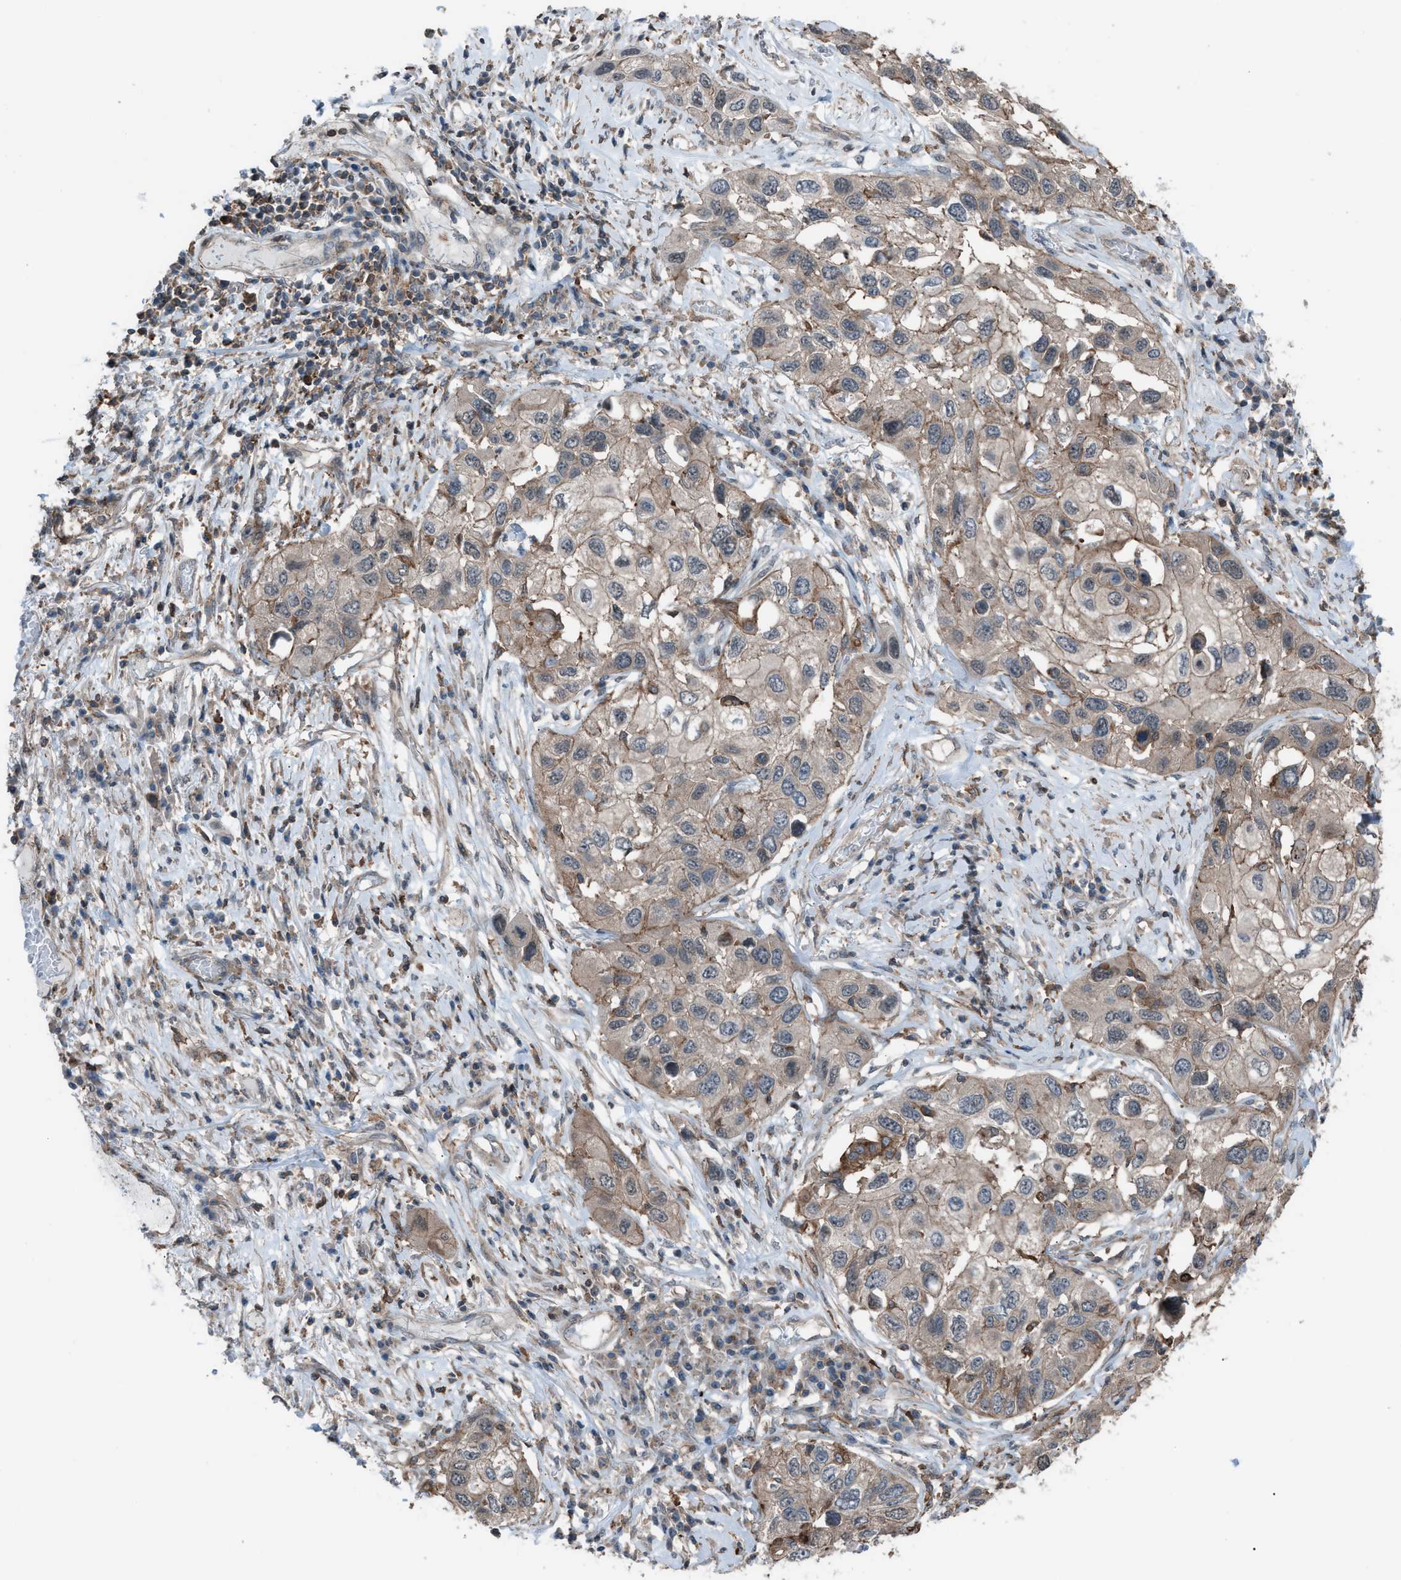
{"staining": {"intensity": "weak", "quantity": ">75%", "location": "cytoplasmic/membranous"}, "tissue": "lung cancer", "cell_type": "Tumor cells", "image_type": "cancer", "snomed": [{"axis": "morphology", "description": "Squamous cell carcinoma, NOS"}, {"axis": "topography", "description": "Lung"}], "caption": "Immunohistochemistry of human lung squamous cell carcinoma shows low levels of weak cytoplasmic/membranous staining in approximately >75% of tumor cells.", "gene": "DYRK1A", "patient": {"sex": "male", "age": 71}}